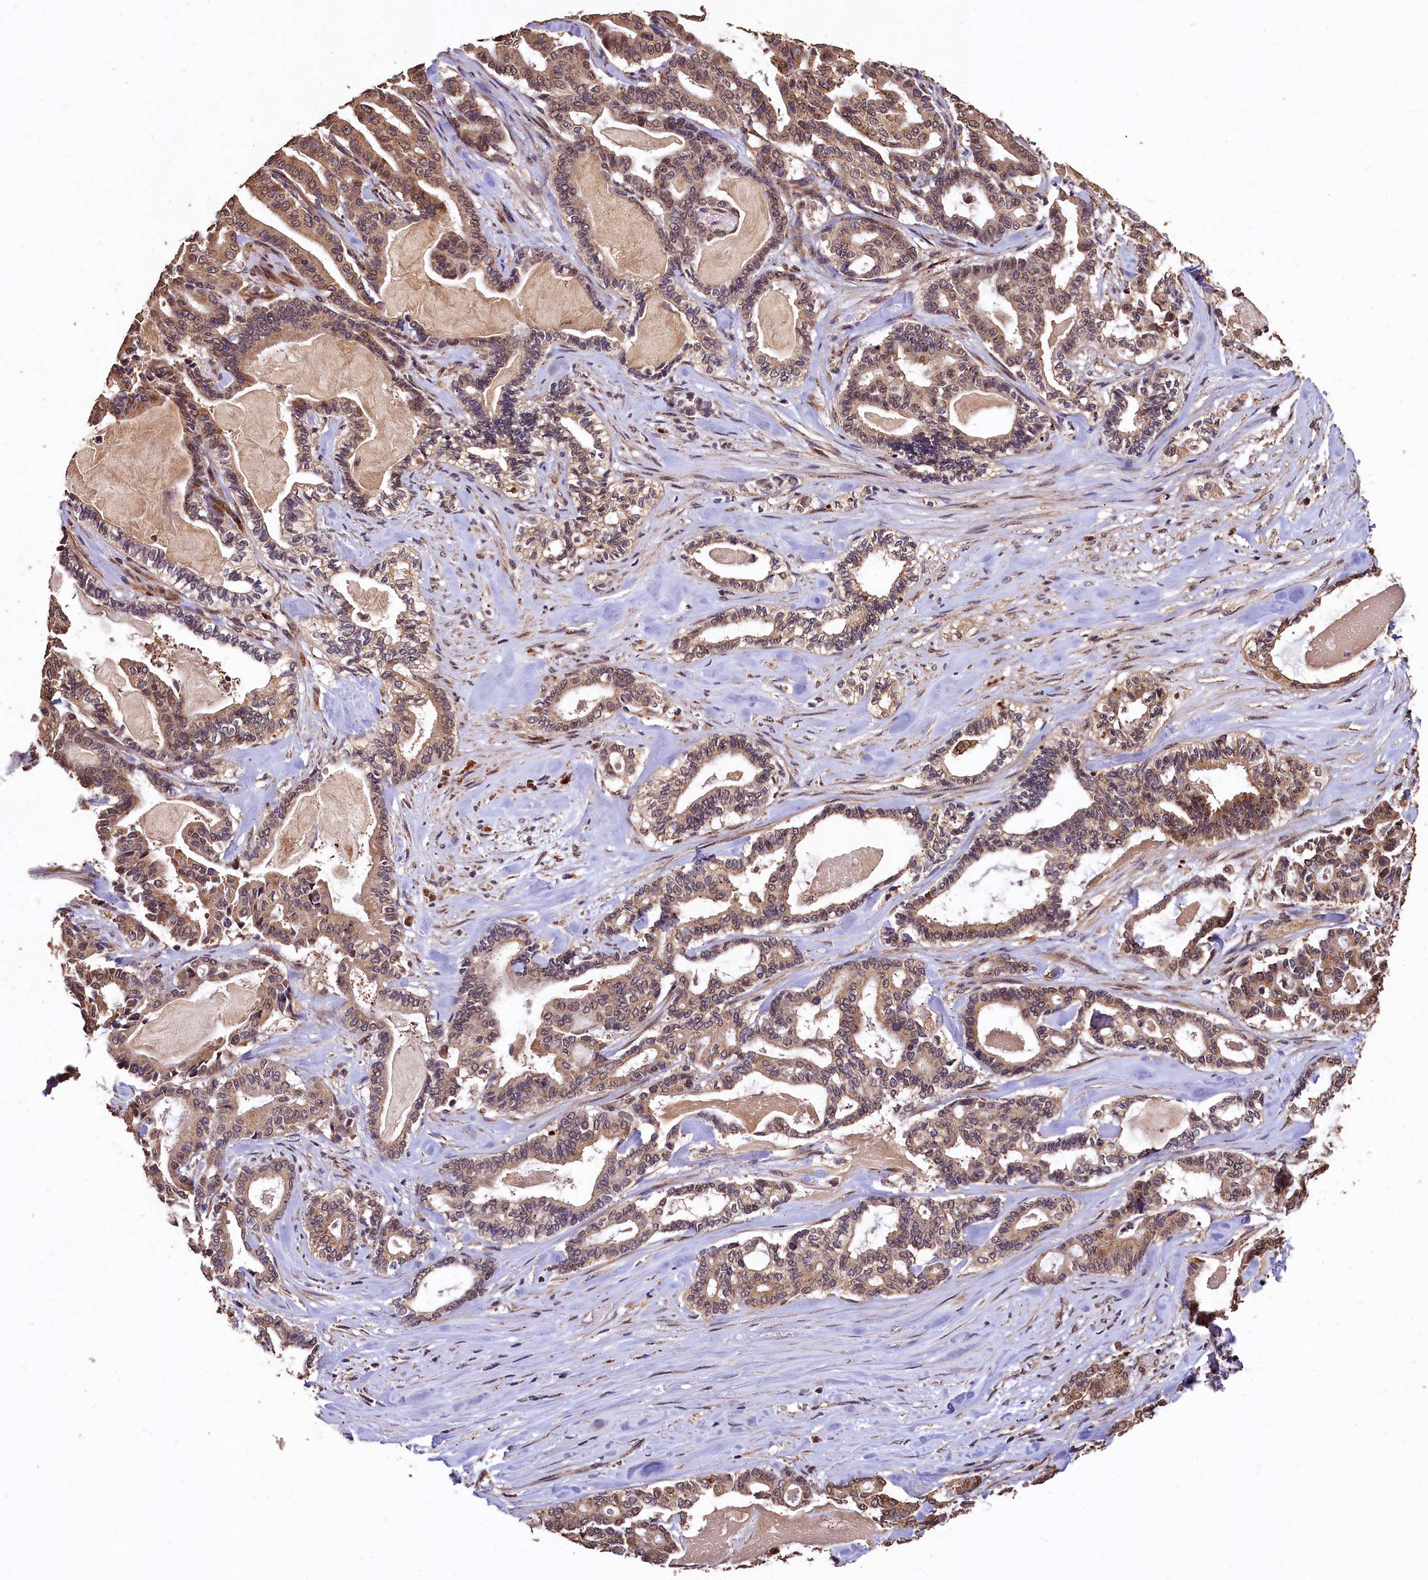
{"staining": {"intensity": "moderate", "quantity": ">75%", "location": "cytoplasmic/membranous,nuclear"}, "tissue": "pancreatic cancer", "cell_type": "Tumor cells", "image_type": "cancer", "snomed": [{"axis": "morphology", "description": "Adenocarcinoma, NOS"}, {"axis": "topography", "description": "Pancreas"}], "caption": "Brown immunohistochemical staining in pancreatic cancer (adenocarcinoma) shows moderate cytoplasmic/membranous and nuclear staining in about >75% of tumor cells.", "gene": "LSM4", "patient": {"sex": "male", "age": 63}}